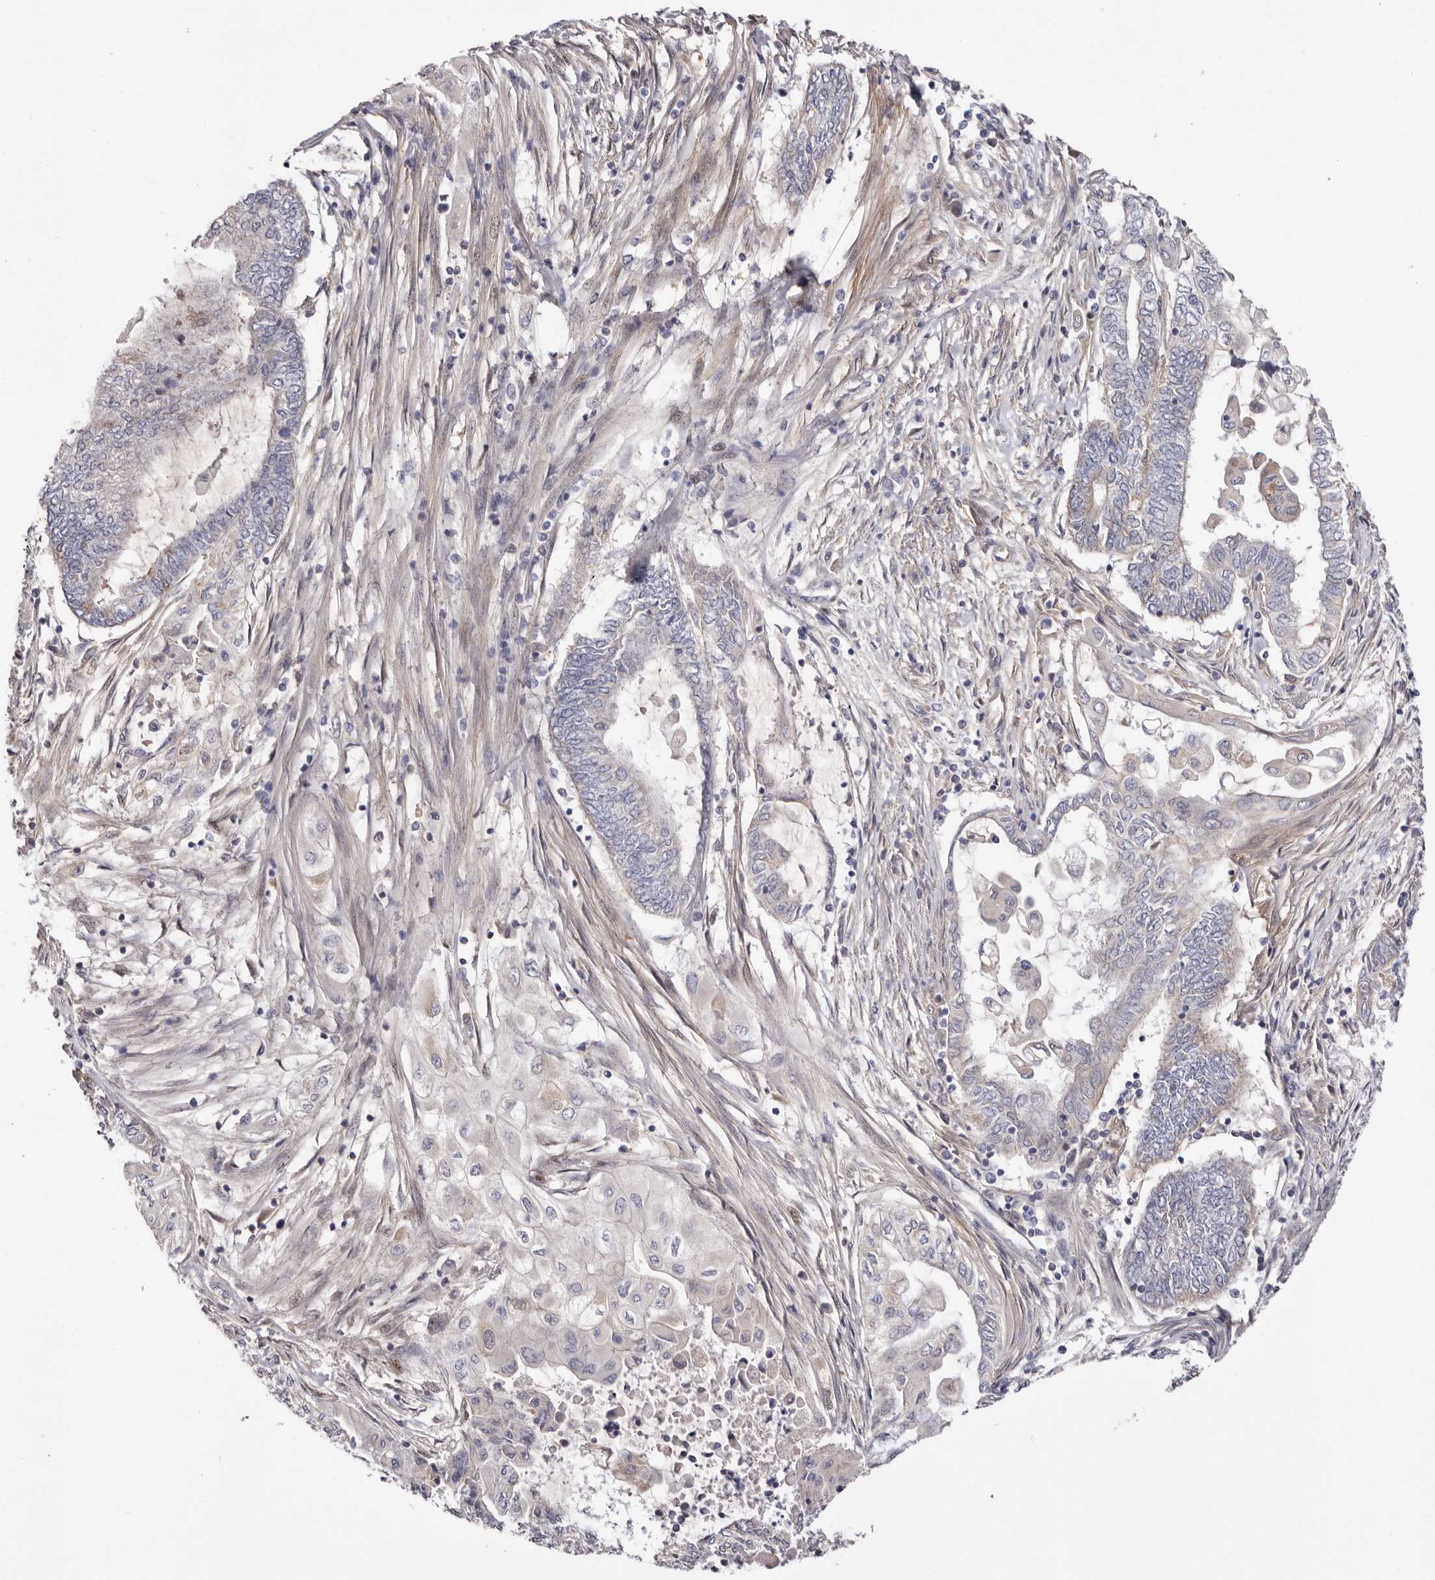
{"staining": {"intensity": "negative", "quantity": "none", "location": "none"}, "tissue": "endometrial cancer", "cell_type": "Tumor cells", "image_type": "cancer", "snomed": [{"axis": "morphology", "description": "Adenocarcinoma, NOS"}, {"axis": "topography", "description": "Uterus"}, {"axis": "topography", "description": "Endometrium"}], "caption": "Tumor cells are negative for protein expression in human endometrial cancer (adenocarcinoma).", "gene": "LMLN", "patient": {"sex": "female", "age": 70}}